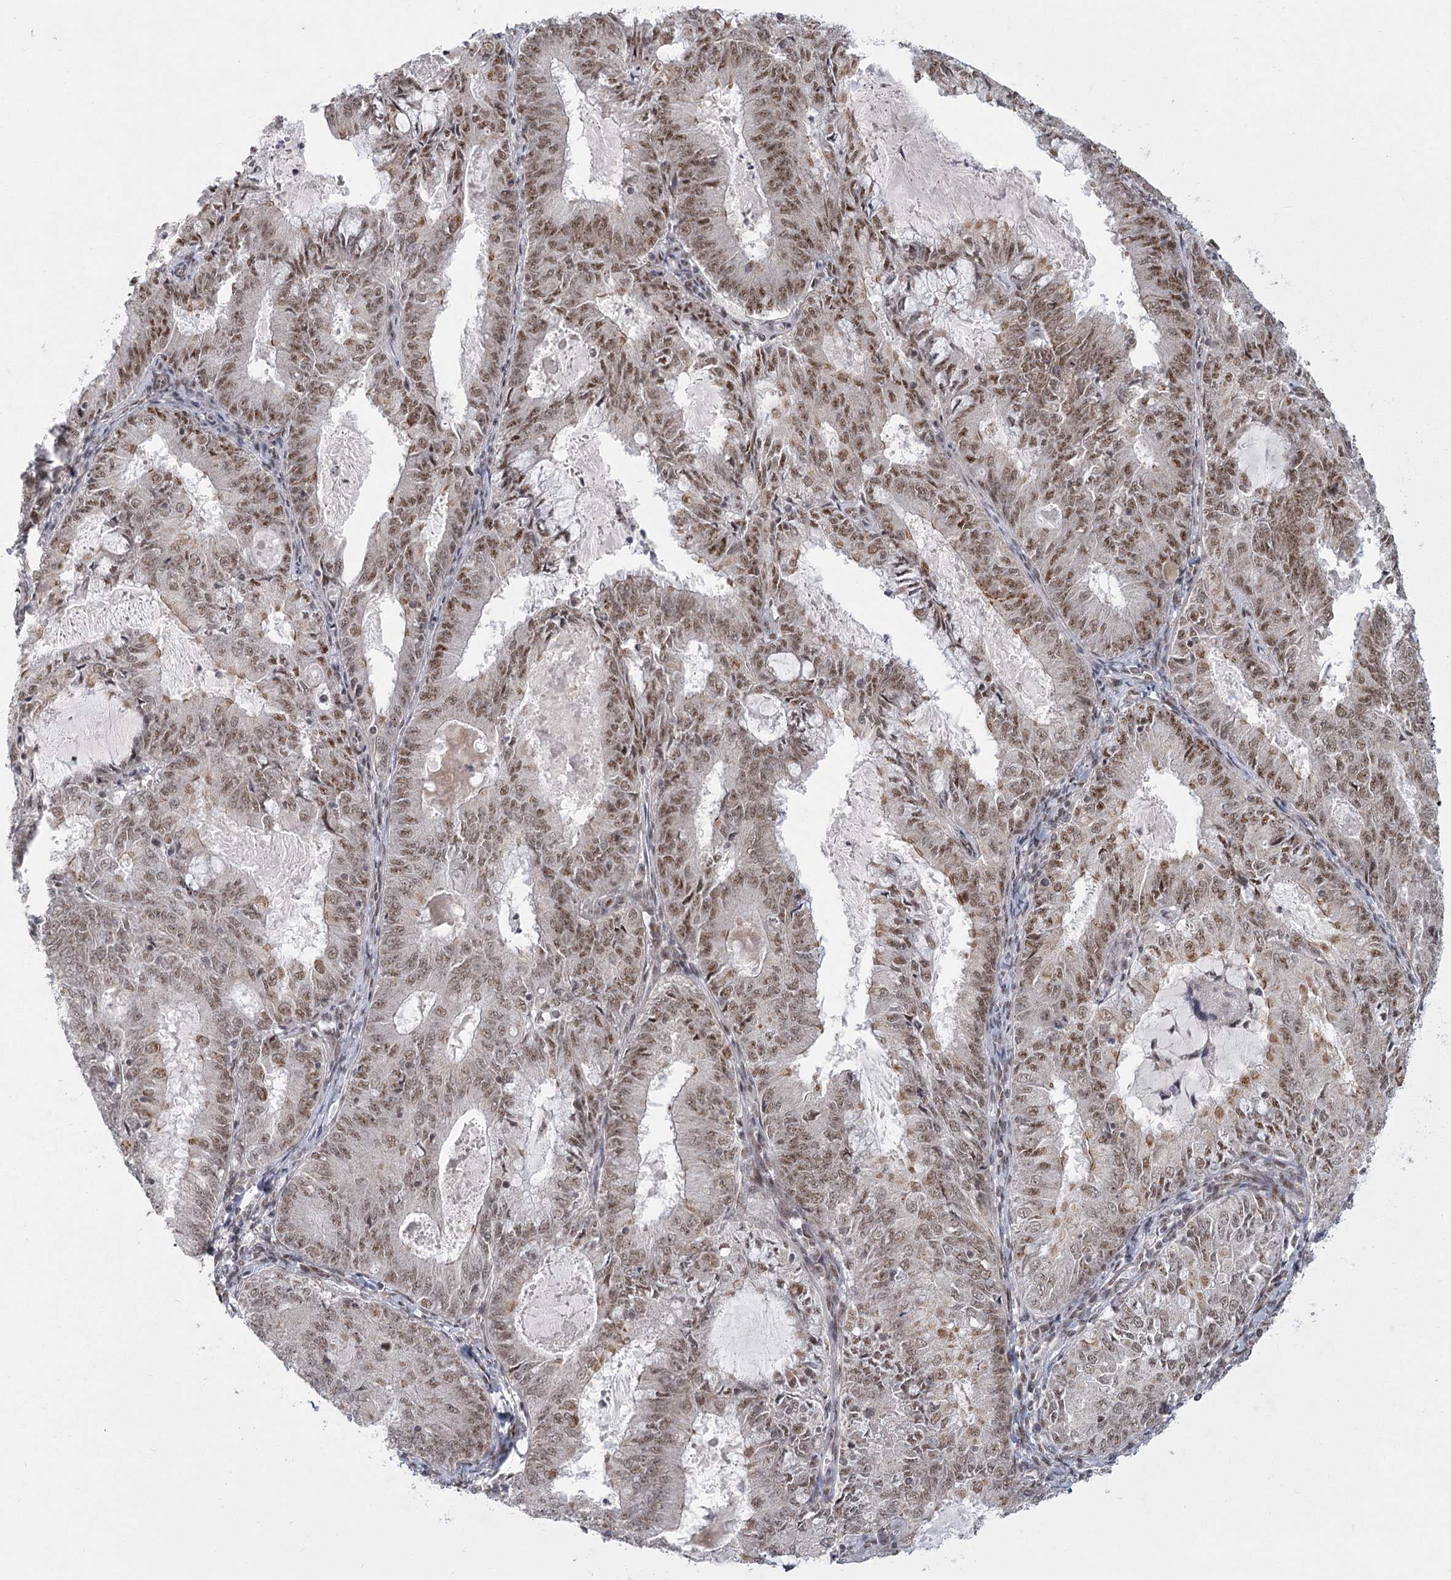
{"staining": {"intensity": "moderate", "quantity": ">75%", "location": "nuclear"}, "tissue": "endometrial cancer", "cell_type": "Tumor cells", "image_type": "cancer", "snomed": [{"axis": "morphology", "description": "Adenocarcinoma, NOS"}, {"axis": "topography", "description": "Endometrium"}], "caption": "IHC of endometrial adenocarcinoma demonstrates medium levels of moderate nuclear staining in approximately >75% of tumor cells. Nuclei are stained in blue.", "gene": "CIB4", "patient": {"sex": "female", "age": 57}}